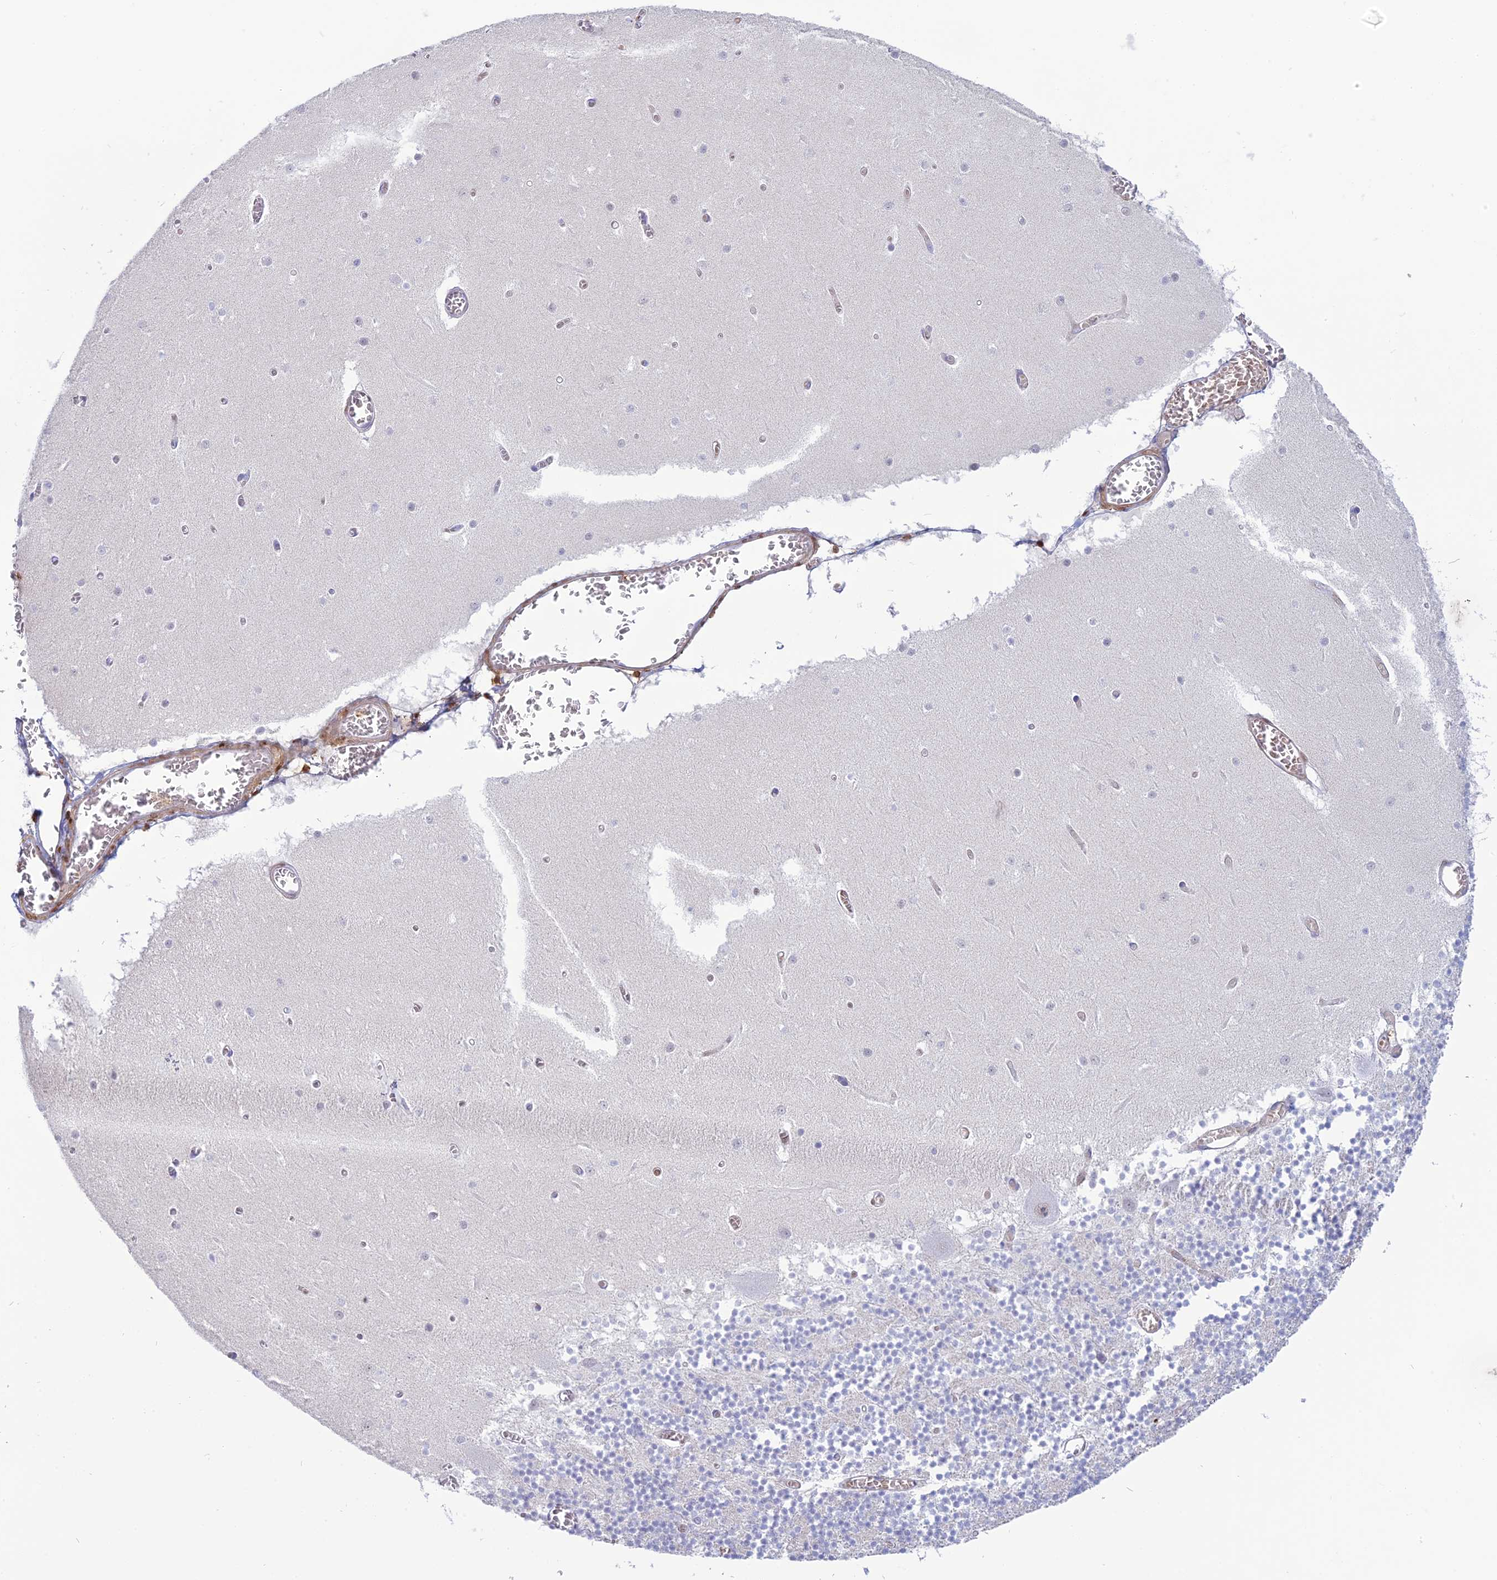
{"staining": {"intensity": "negative", "quantity": "none", "location": "none"}, "tissue": "cerebellum", "cell_type": "Cells in granular layer", "image_type": "normal", "snomed": [{"axis": "morphology", "description": "Normal tissue, NOS"}, {"axis": "topography", "description": "Cerebellum"}], "caption": "Cells in granular layer are negative for brown protein staining in unremarkable cerebellum. (Immunohistochemistry (ihc), brightfield microscopy, high magnification).", "gene": "PGBD4", "patient": {"sex": "female", "age": 28}}